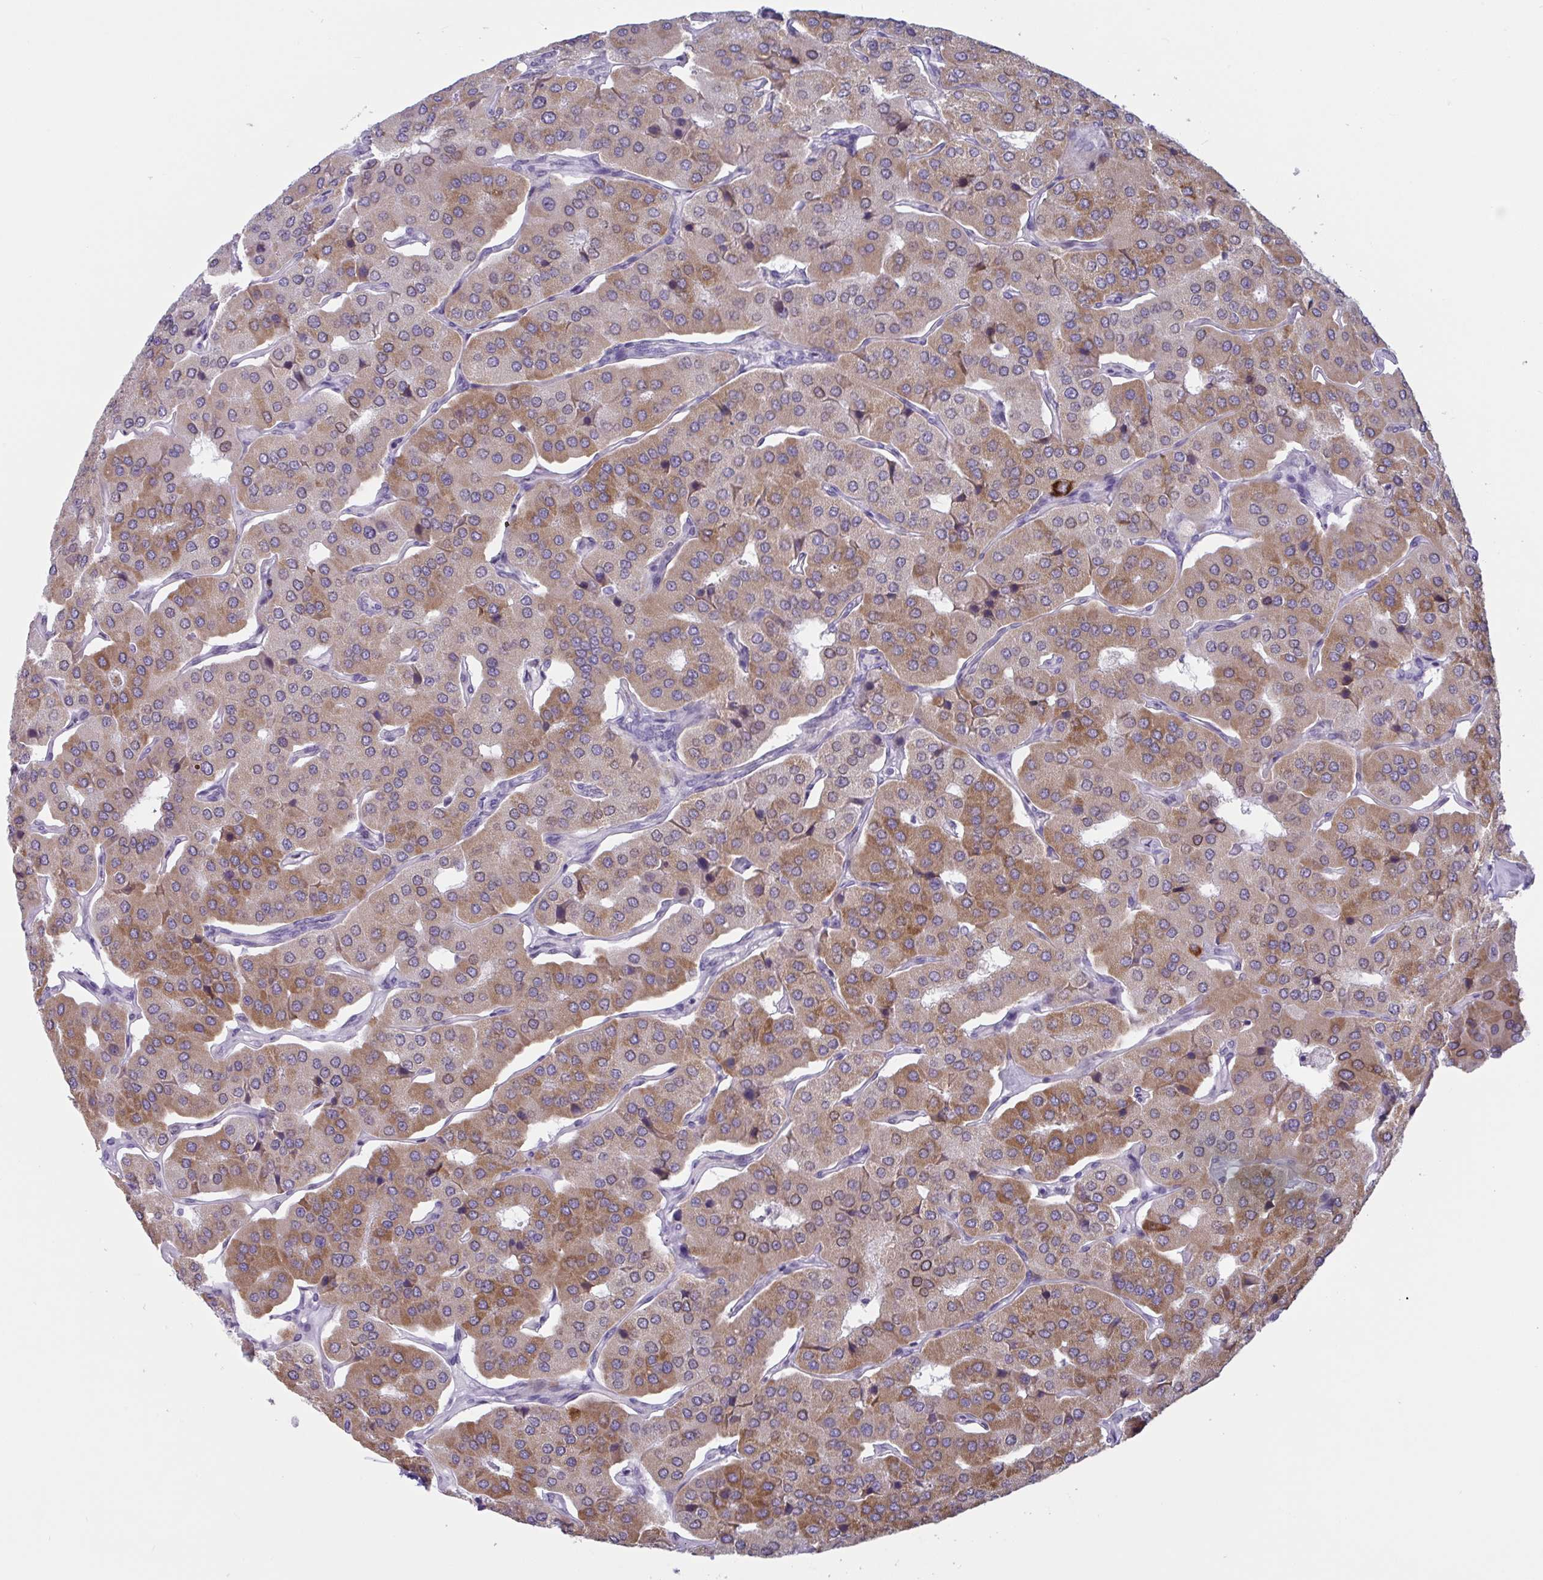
{"staining": {"intensity": "moderate", "quantity": "25%-75%", "location": "cytoplasmic/membranous"}, "tissue": "parathyroid gland", "cell_type": "Glandular cells", "image_type": "normal", "snomed": [{"axis": "morphology", "description": "Normal tissue, NOS"}, {"axis": "morphology", "description": "Adenoma, NOS"}, {"axis": "topography", "description": "Parathyroid gland"}], "caption": "Moderate cytoplasmic/membranous positivity for a protein is seen in approximately 25%-75% of glandular cells of unremarkable parathyroid gland using immunohistochemistry.", "gene": "TANK", "patient": {"sex": "female", "age": 86}}